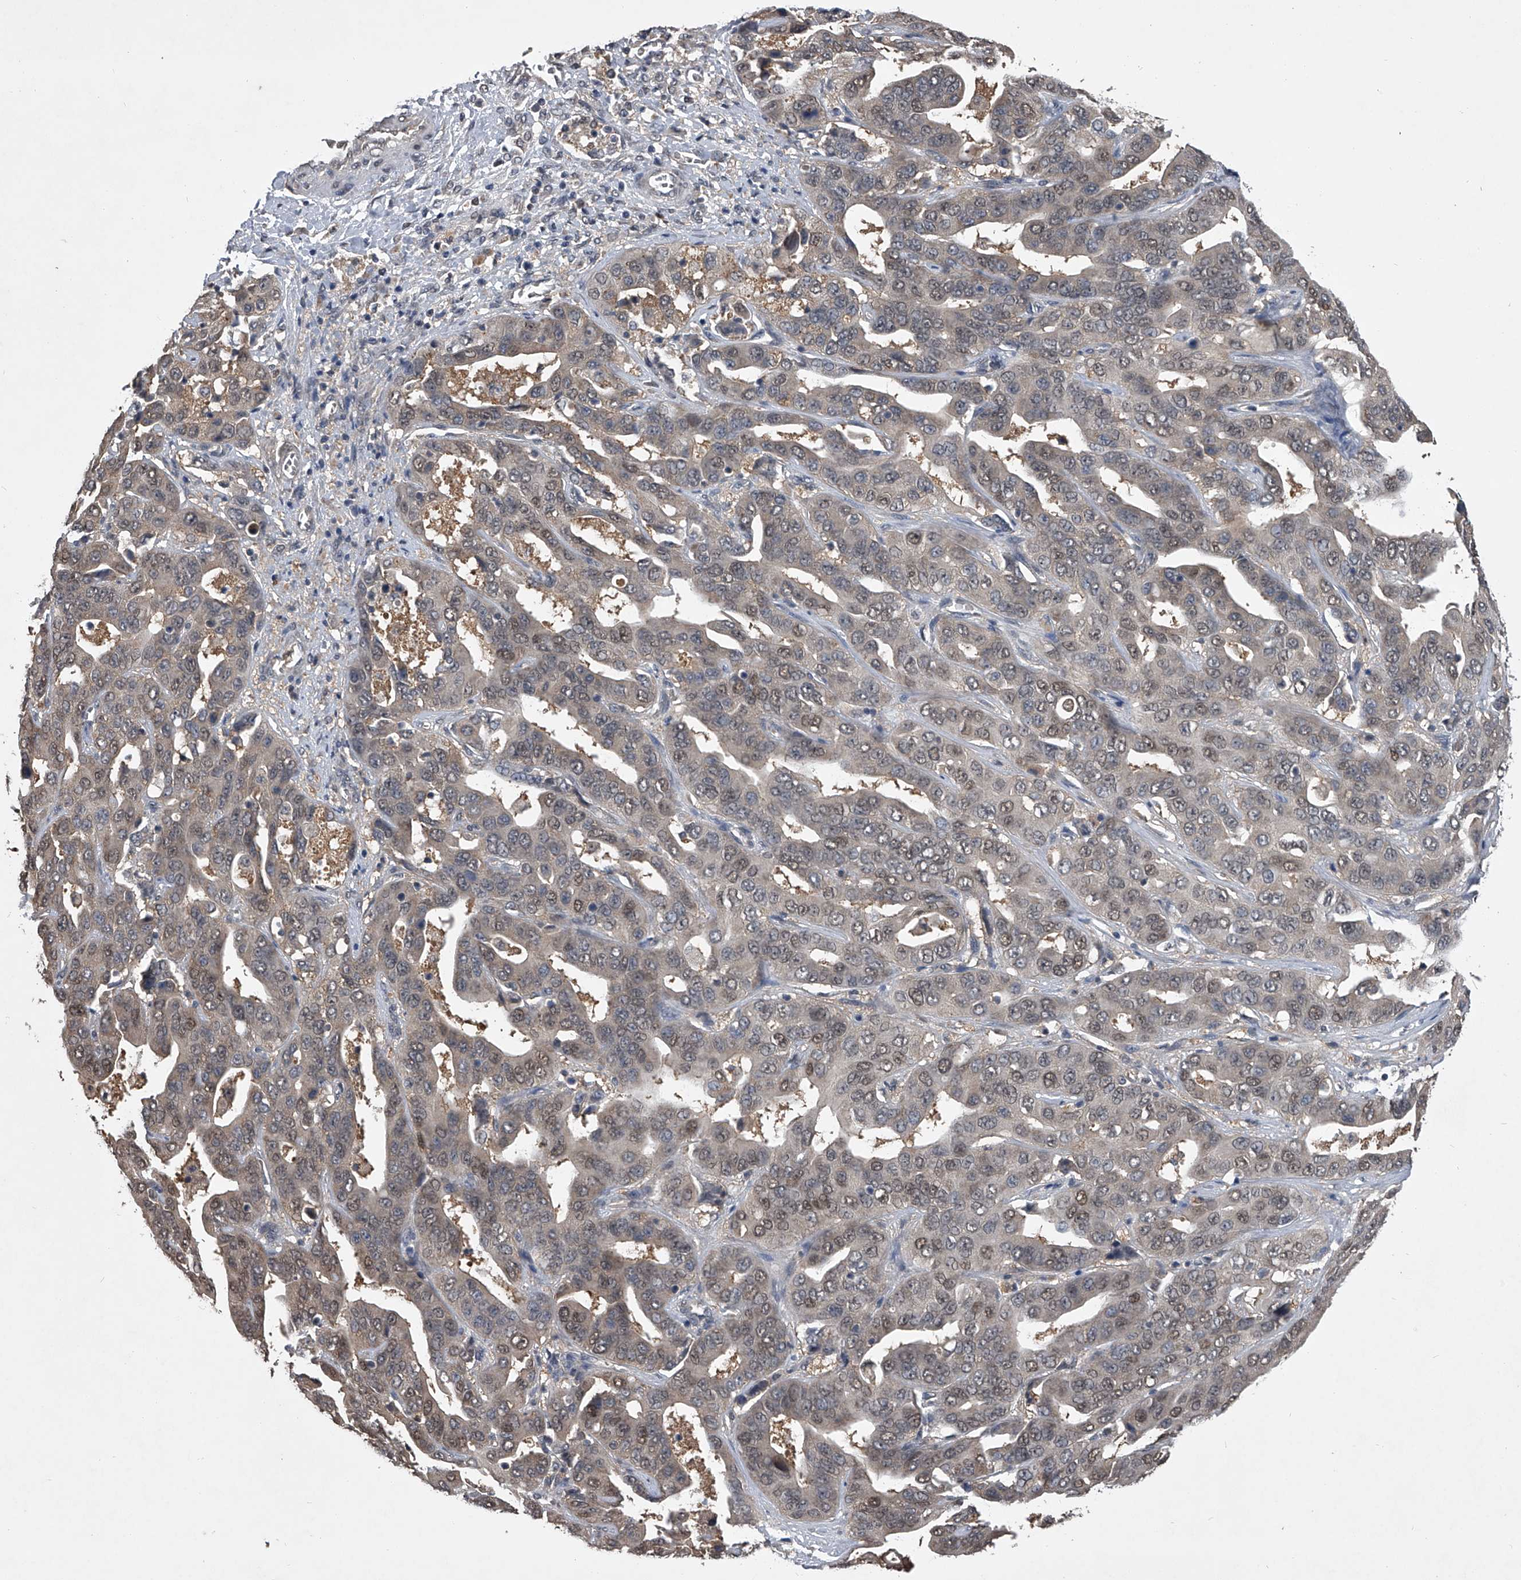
{"staining": {"intensity": "moderate", "quantity": "25%-75%", "location": "cytoplasmic/membranous,nuclear"}, "tissue": "liver cancer", "cell_type": "Tumor cells", "image_type": "cancer", "snomed": [{"axis": "morphology", "description": "Cholangiocarcinoma"}, {"axis": "topography", "description": "Liver"}], "caption": "Immunohistochemistry histopathology image of human liver cancer (cholangiocarcinoma) stained for a protein (brown), which exhibits medium levels of moderate cytoplasmic/membranous and nuclear expression in about 25%-75% of tumor cells.", "gene": "TSNAX", "patient": {"sex": "female", "age": 52}}